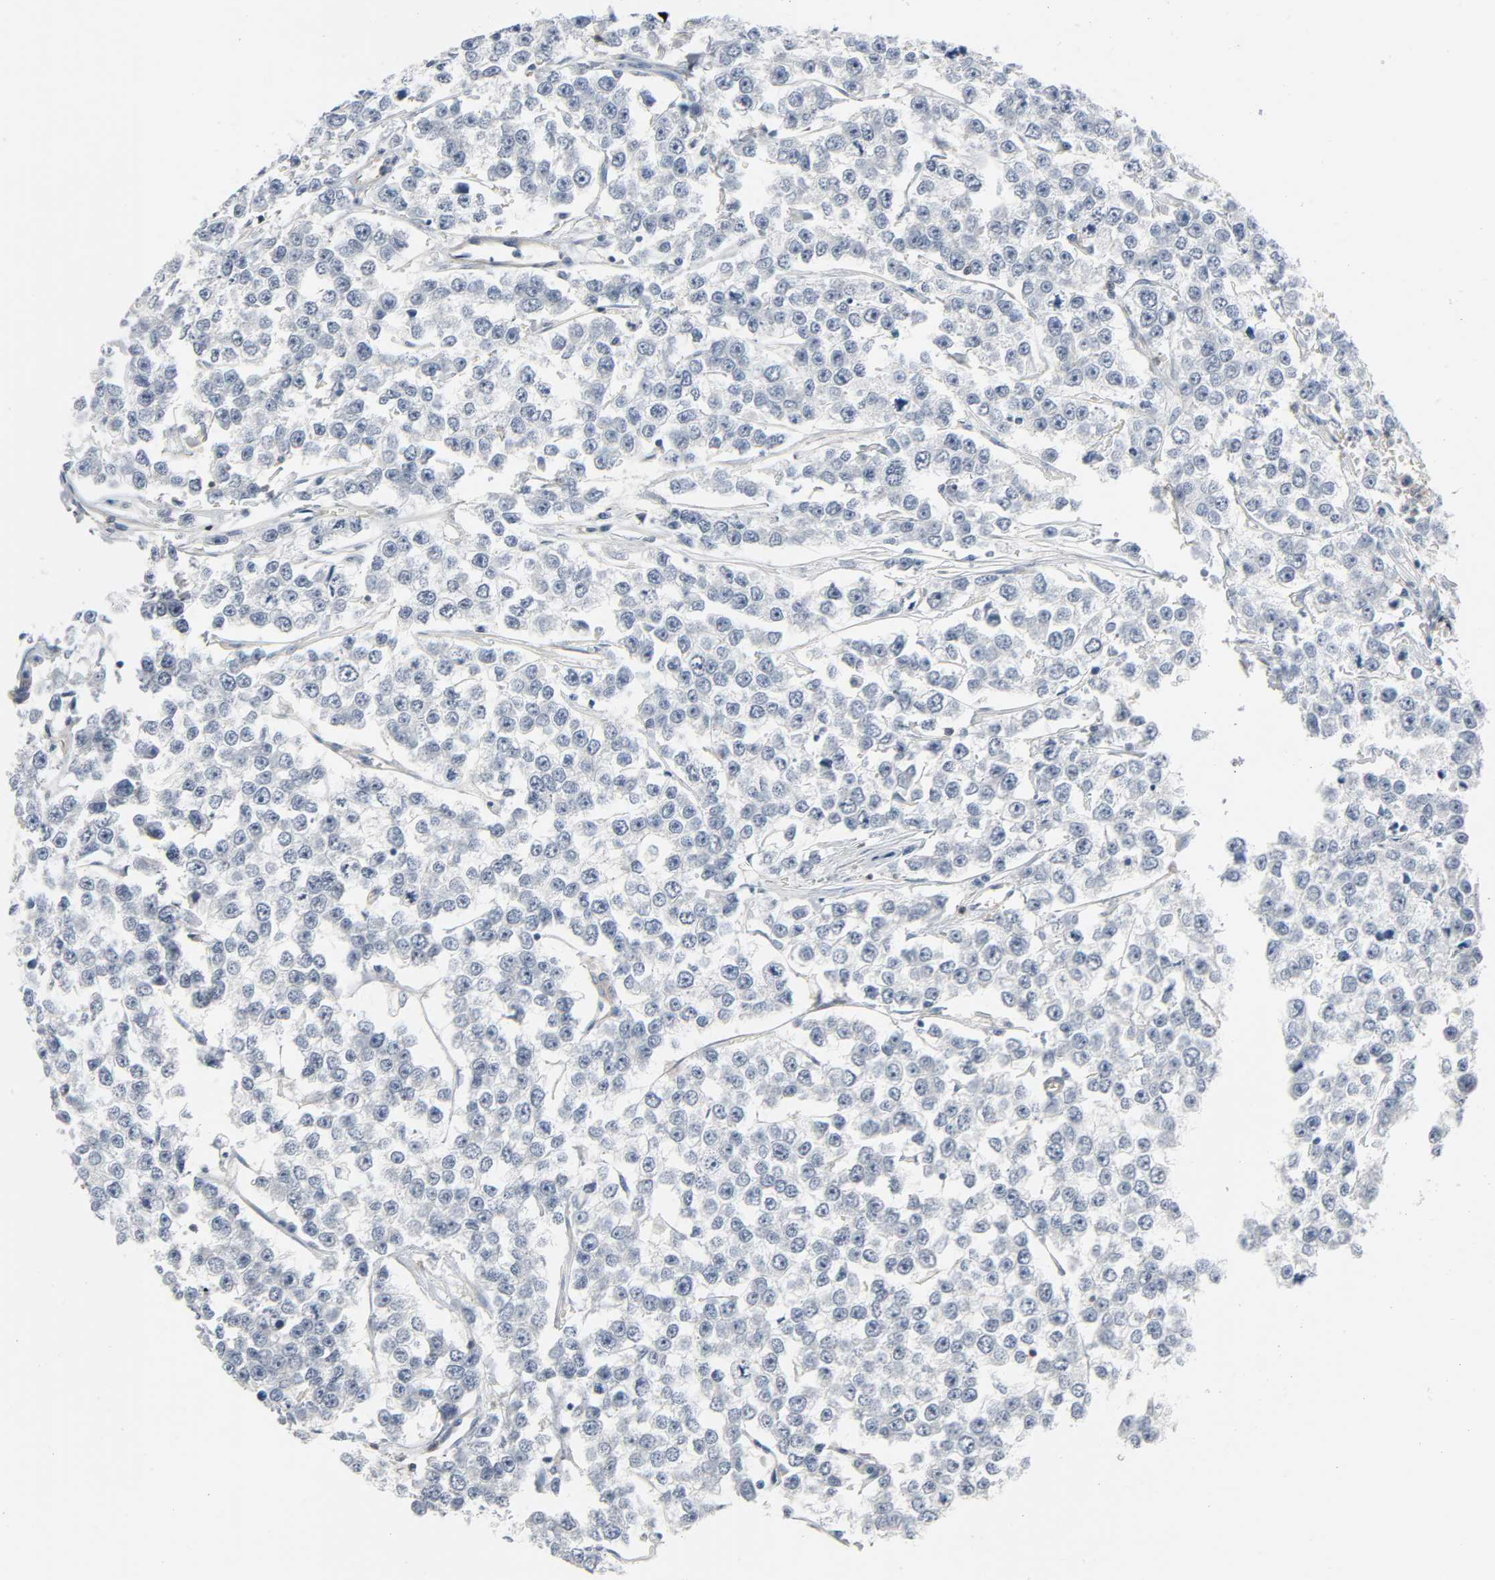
{"staining": {"intensity": "negative", "quantity": "none", "location": "none"}, "tissue": "testis cancer", "cell_type": "Tumor cells", "image_type": "cancer", "snomed": [{"axis": "morphology", "description": "Seminoma, NOS"}, {"axis": "morphology", "description": "Carcinoma, Embryonal, NOS"}, {"axis": "topography", "description": "Testis"}], "caption": "The micrograph reveals no staining of tumor cells in seminoma (testis).", "gene": "CD4", "patient": {"sex": "male", "age": 52}}